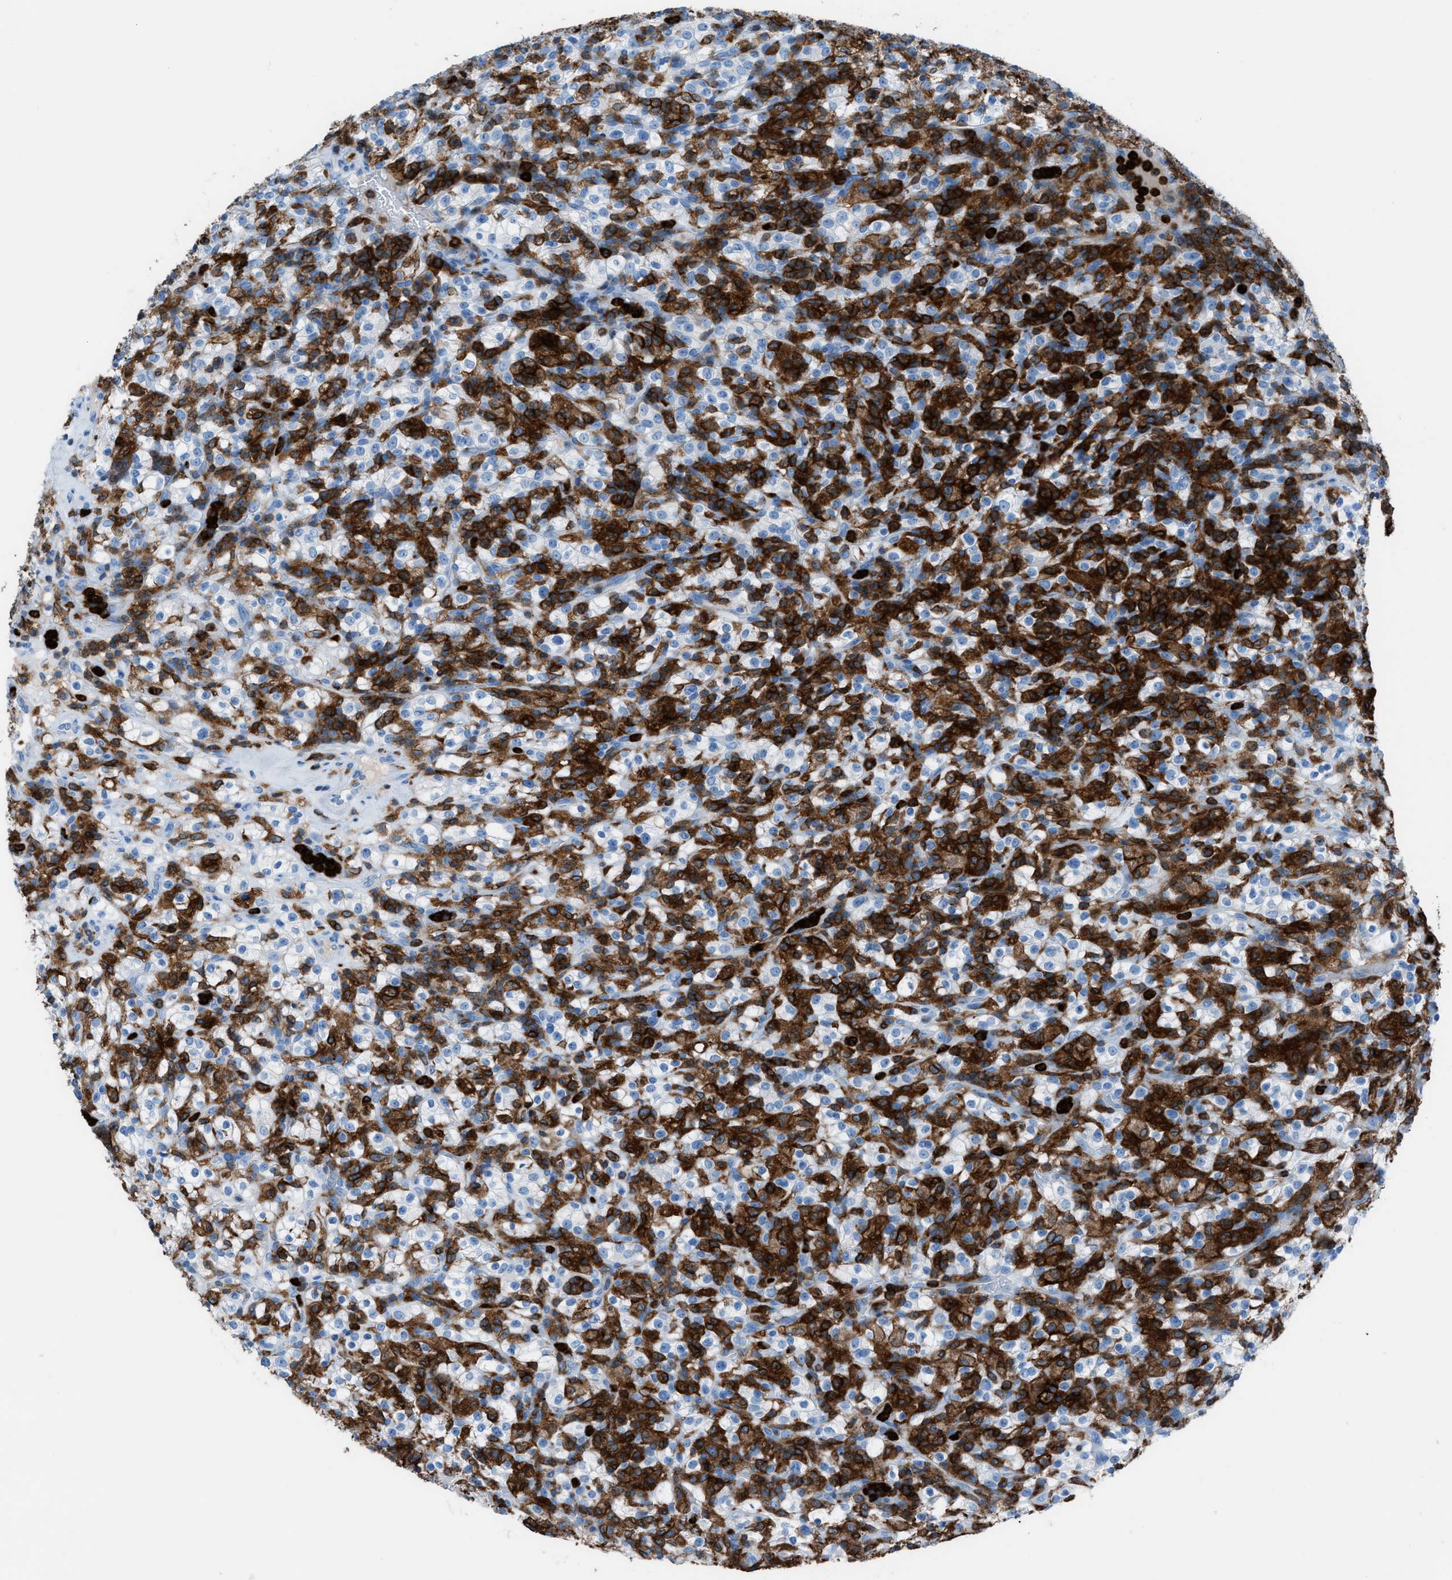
{"staining": {"intensity": "negative", "quantity": "none", "location": "none"}, "tissue": "renal cancer", "cell_type": "Tumor cells", "image_type": "cancer", "snomed": [{"axis": "morphology", "description": "Normal tissue, NOS"}, {"axis": "morphology", "description": "Adenocarcinoma, NOS"}, {"axis": "topography", "description": "Kidney"}], "caption": "High power microscopy image of an immunohistochemistry micrograph of adenocarcinoma (renal), revealing no significant positivity in tumor cells.", "gene": "ITGB2", "patient": {"sex": "female", "age": 72}}